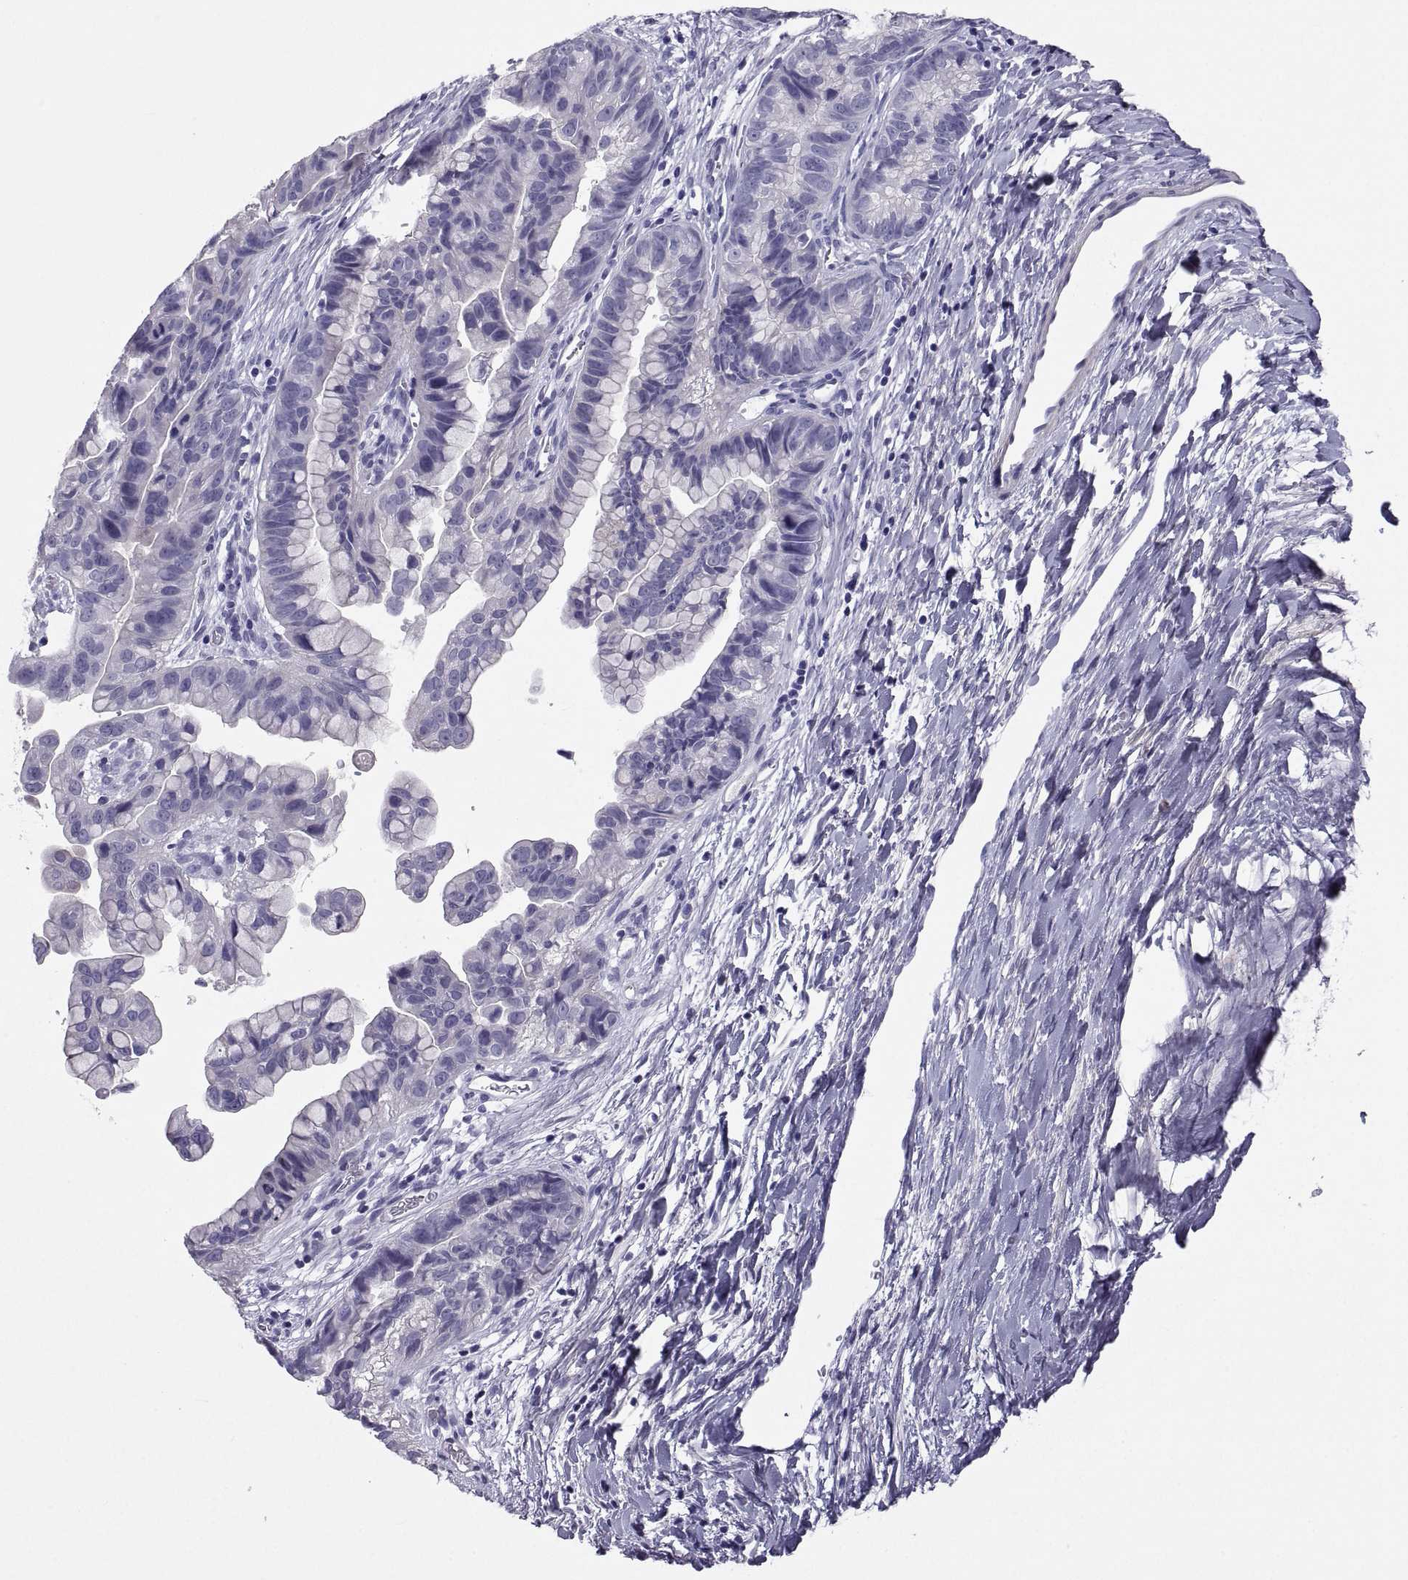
{"staining": {"intensity": "negative", "quantity": "none", "location": "none"}, "tissue": "ovarian cancer", "cell_type": "Tumor cells", "image_type": "cancer", "snomed": [{"axis": "morphology", "description": "Cystadenocarcinoma, mucinous, NOS"}, {"axis": "topography", "description": "Ovary"}], "caption": "Human mucinous cystadenocarcinoma (ovarian) stained for a protein using immunohistochemistry exhibits no positivity in tumor cells.", "gene": "IGSF1", "patient": {"sex": "female", "age": 76}}